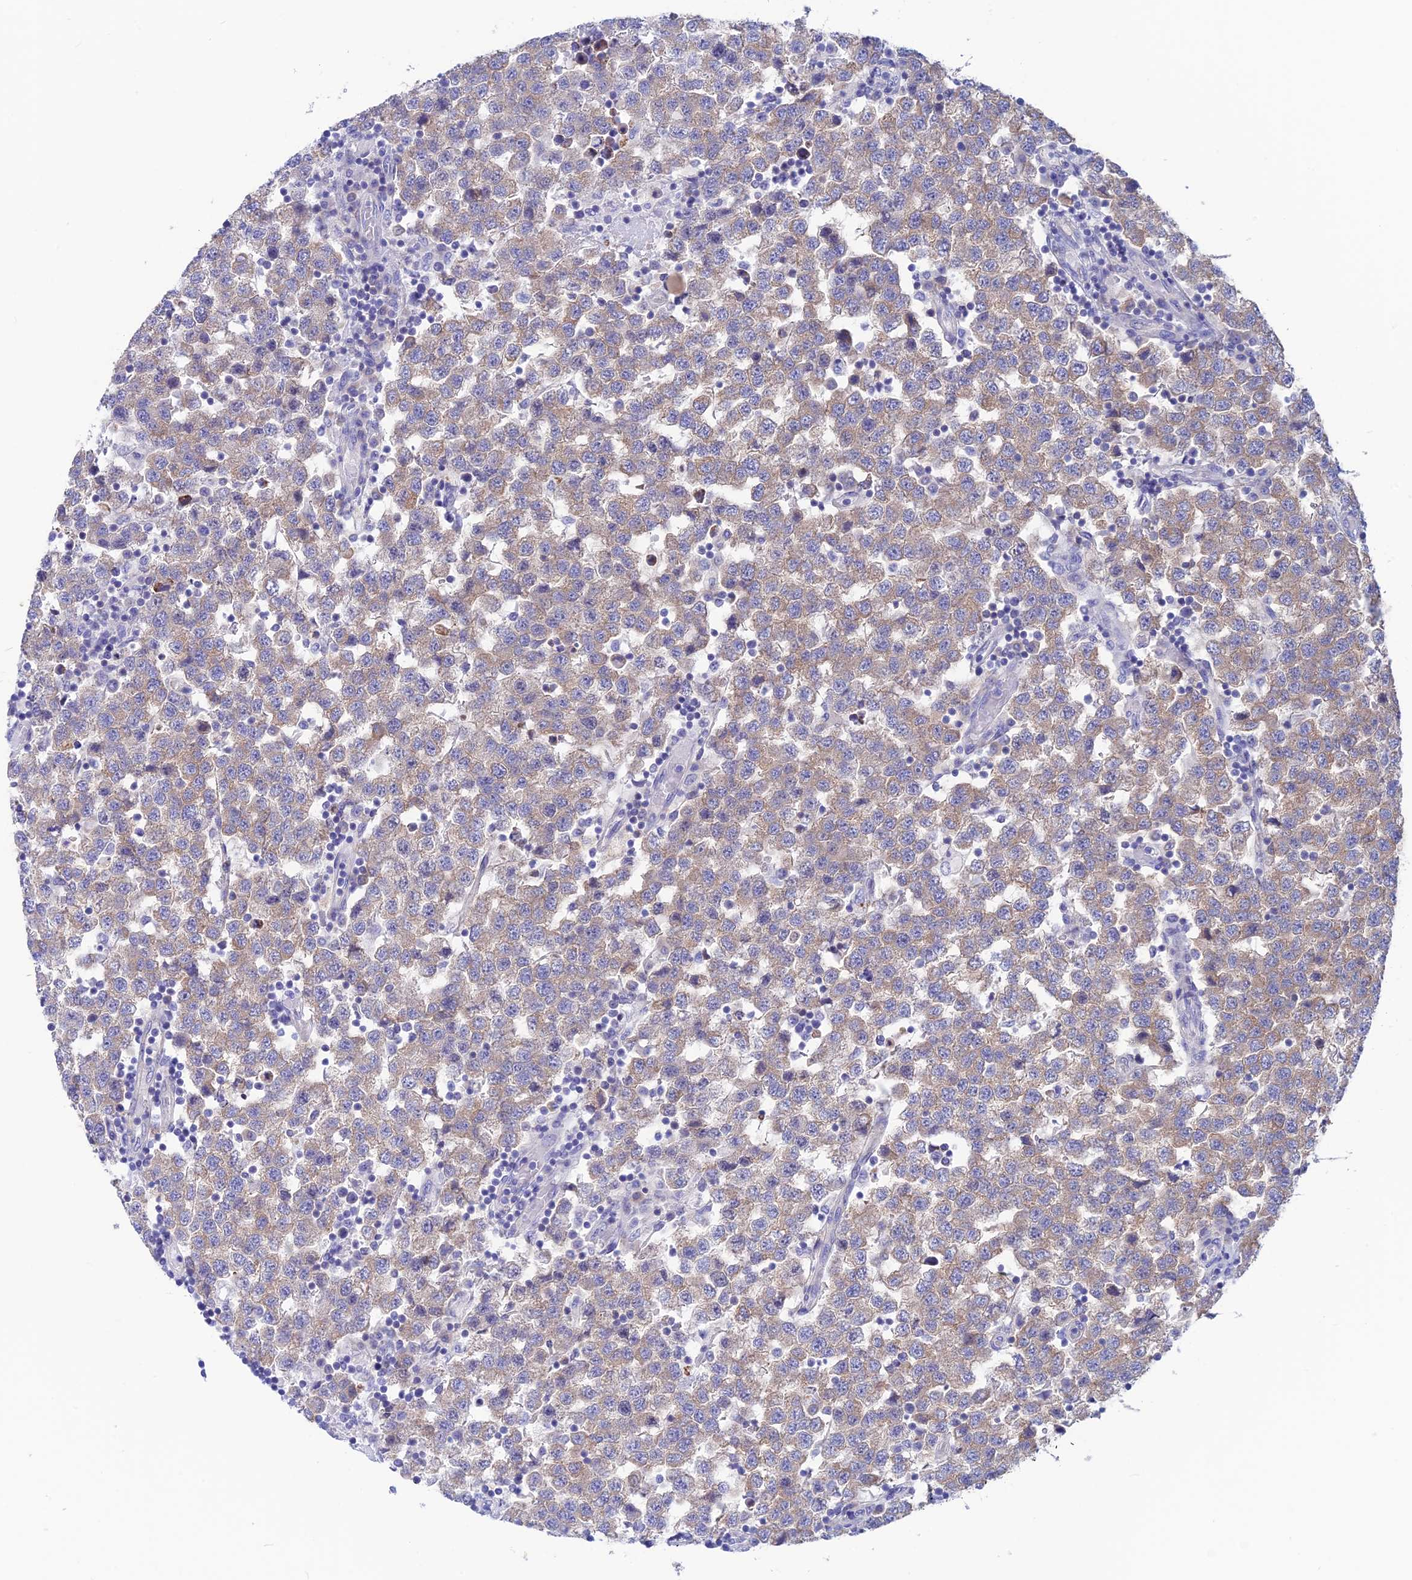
{"staining": {"intensity": "moderate", "quantity": "25%-75%", "location": "cytoplasmic/membranous"}, "tissue": "testis cancer", "cell_type": "Tumor cells", "image_type": "cancer", "snomed": [{"axis": "morphology", "description": "Seminoma, NOS"}, {"axis": "topography", "description": "Testis"}], "caption": "About 25%-75% of tumor cells in human testis cancer (seminoma) display moderate cytoplasmic/membranous protein staining as visualized by brown immunohistochemical staining.", "gene": "LZTFL1", "patient": {"sex": "male", "age": 34}}